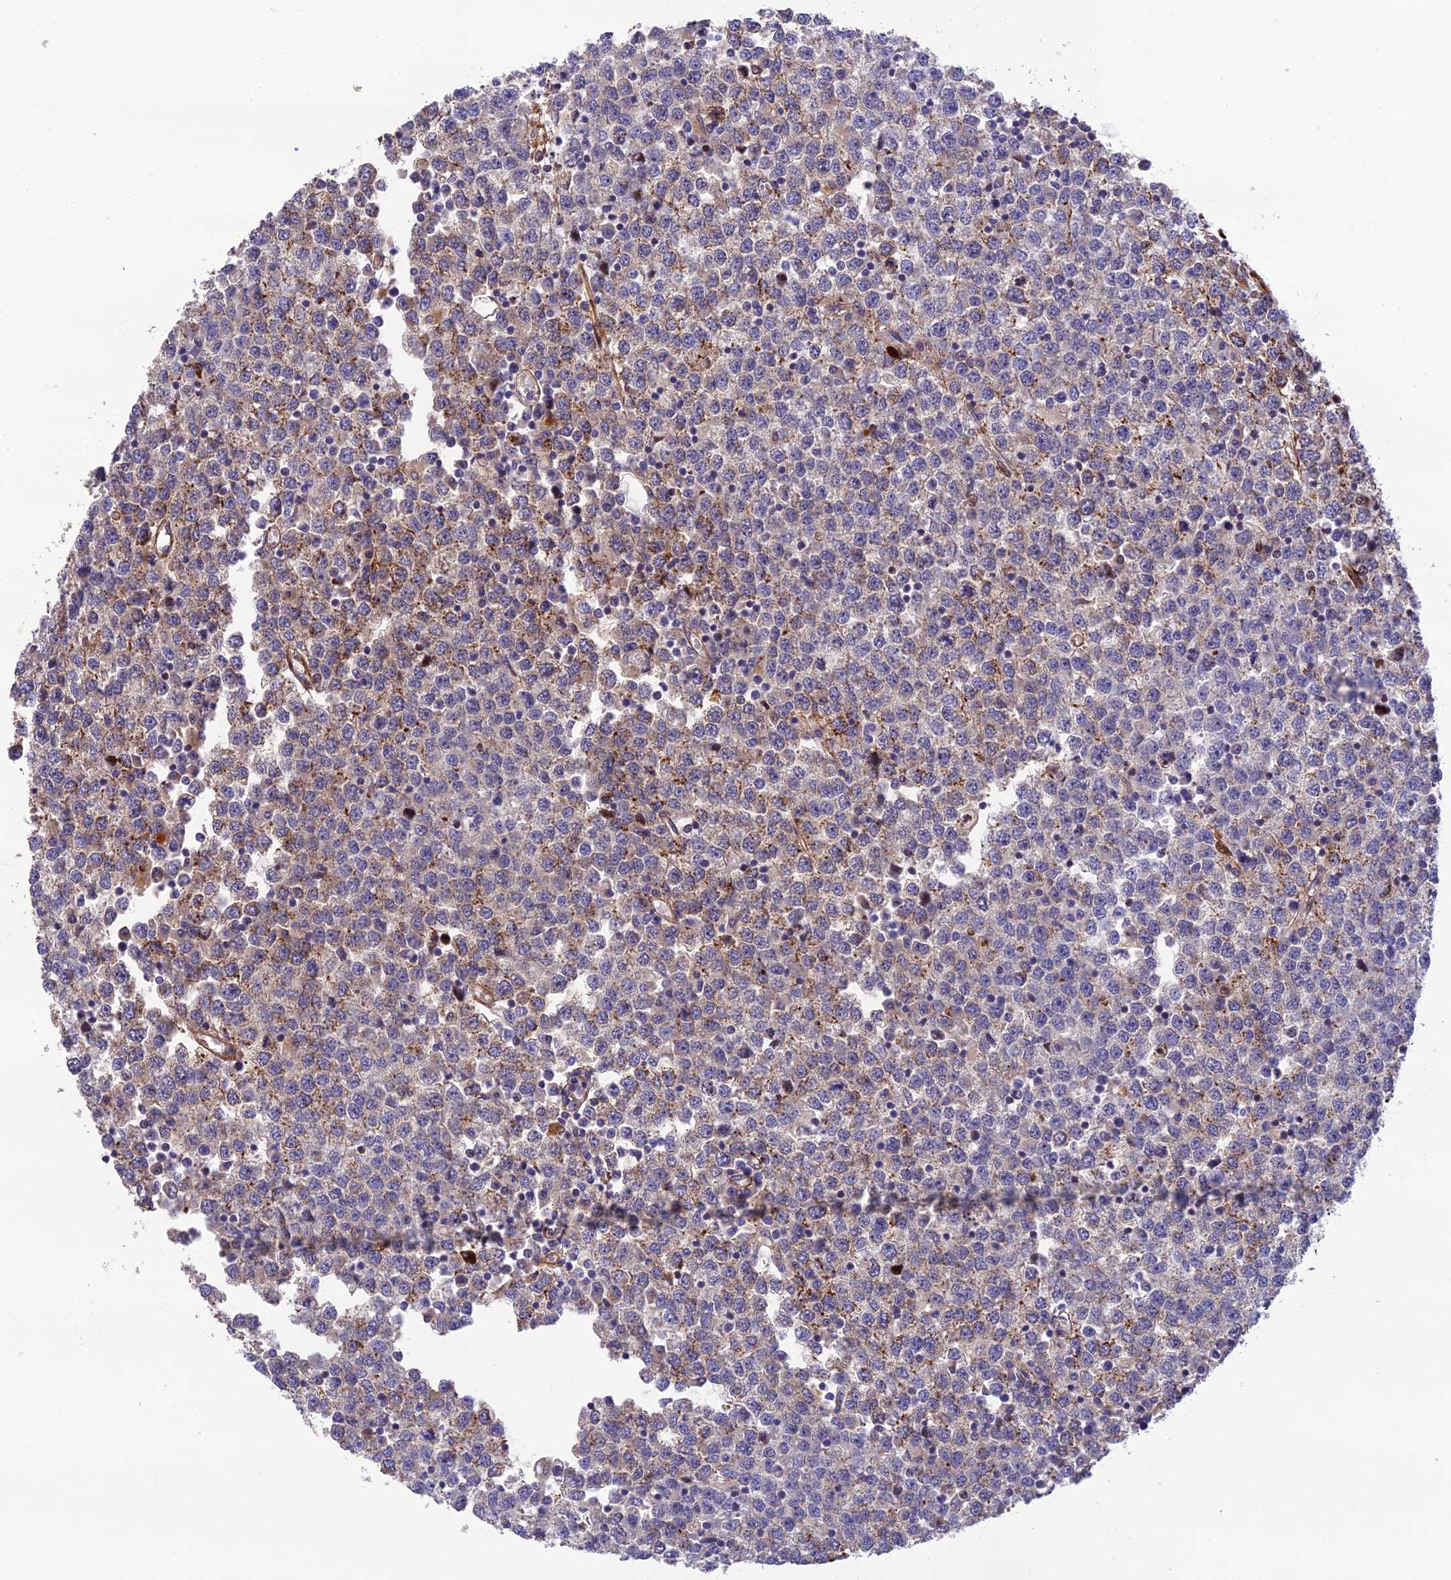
{"staining": {"intensity": "weak", "quantity": "25%-75%", "location": "cytoplasmic/membranous"}, "tissue": "testis cancer", "cell_type": "Tumor cells", "image_type": "cancer", "snomed": [{"axis": "morphology", "description": "Seminoma, NOS"}, {"axis": "topography", "description": "Testis"}], "caption": "Immunohistochemistry of testis cancer demonstrates low levels of weak cytoplasmic/membranous expression in about 25%-75% of tumor cells. The staining is performed using DAB brown chromogen to label protein expression. The nuclei are counter-stained blue using hematoxylin.", "gene": "CPSF4L", "patient": {"sex": "male", "age": 65}}